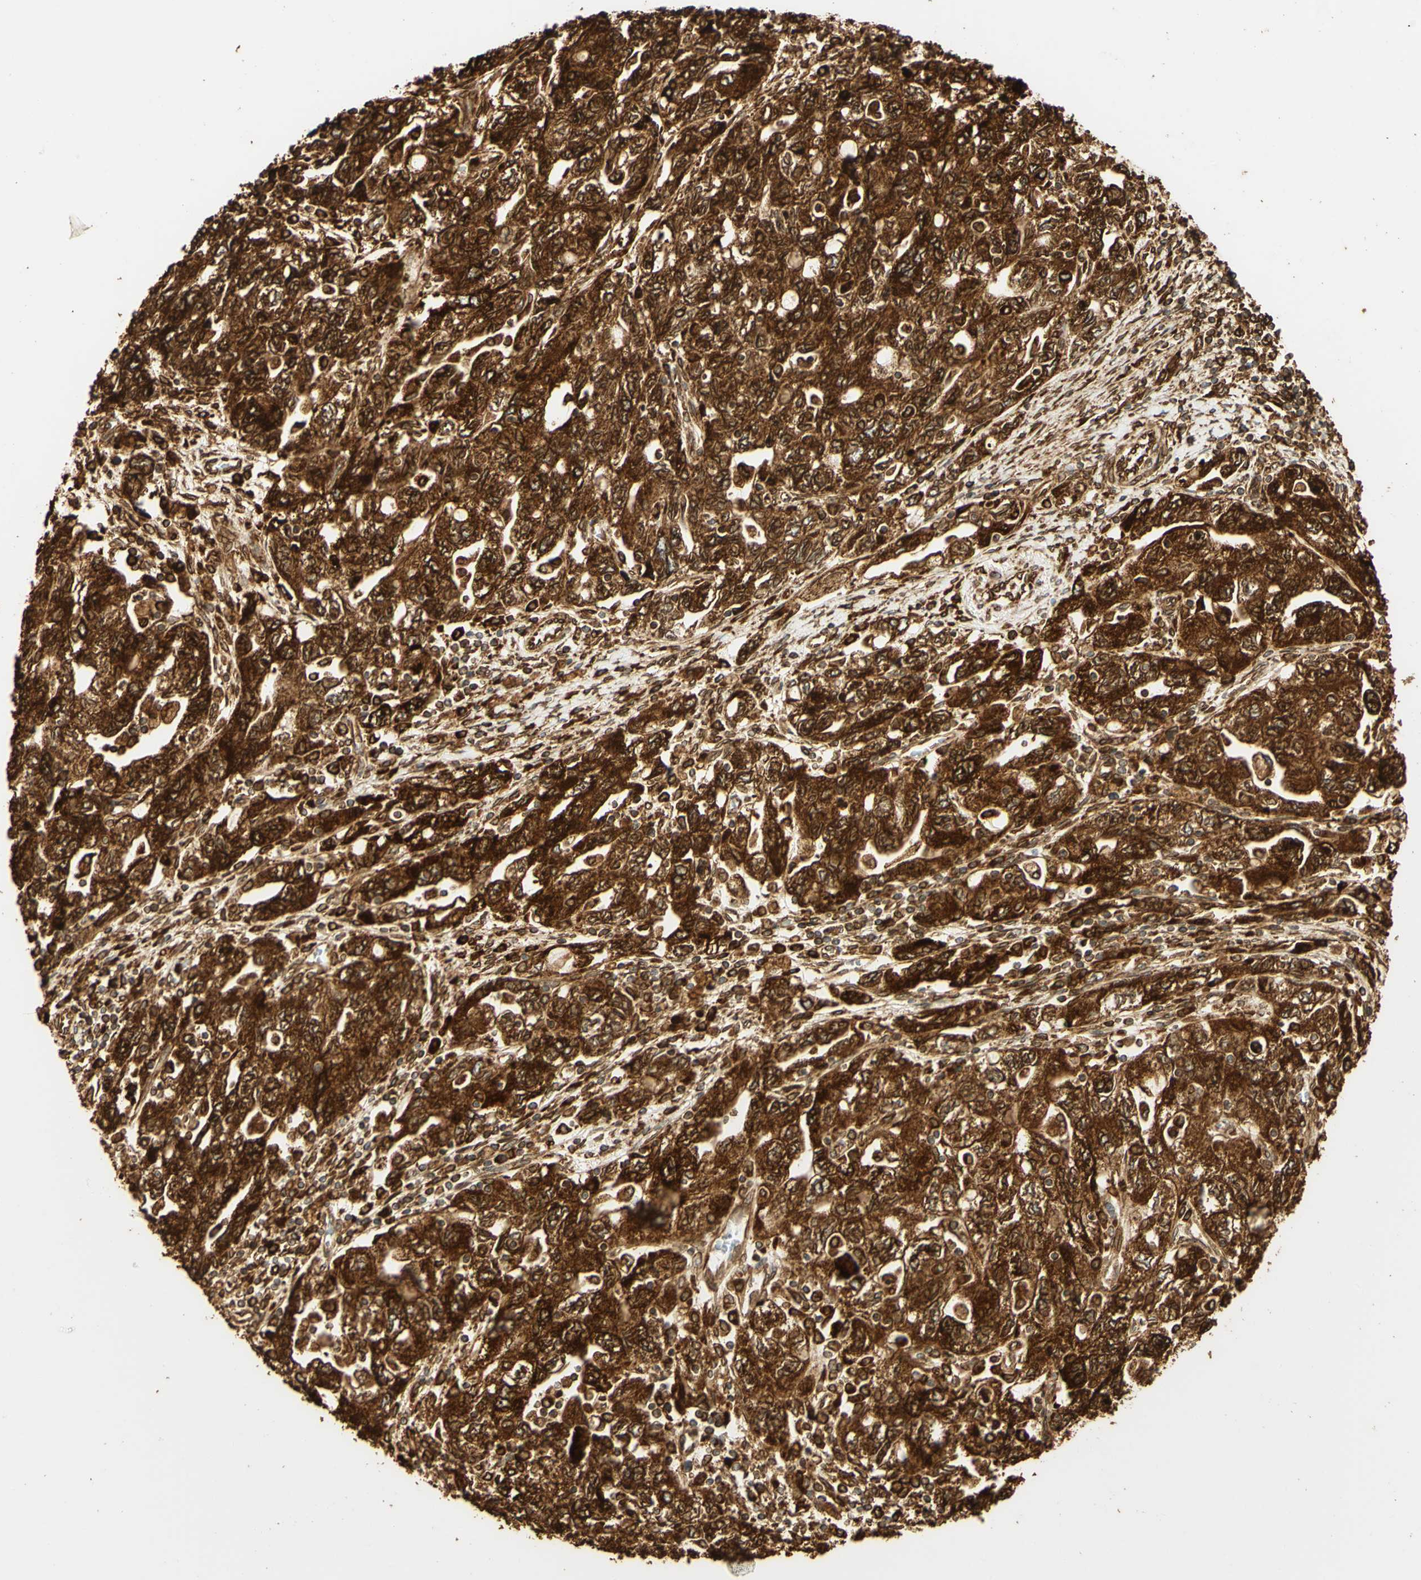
{"staining": {"intensity": "strong", "quantity": ">75%", "location": "cytoplasmic/membranous"}, "tissue": "ovarian cancer", "cell_type": "Tumor cells", "image_type": "cancer", "snomed": [{"axis": "morphology", "description": "Carcinoma, NOS"}, {"axis": "morphology", "description": "Cystadenocarcinoma, serous, NOS"}, {"axis": "topography", "description": "Ovary"}], "caption": "Immunohistochemistry (IHC) of human ovarian cancer (carcinoma) exhibits high levels of strong cytoplasmic/membranous positivity in approximately >75% of tumor cells.", "gene": "CANX", "patient": {"sex": "female", "age": 69}}